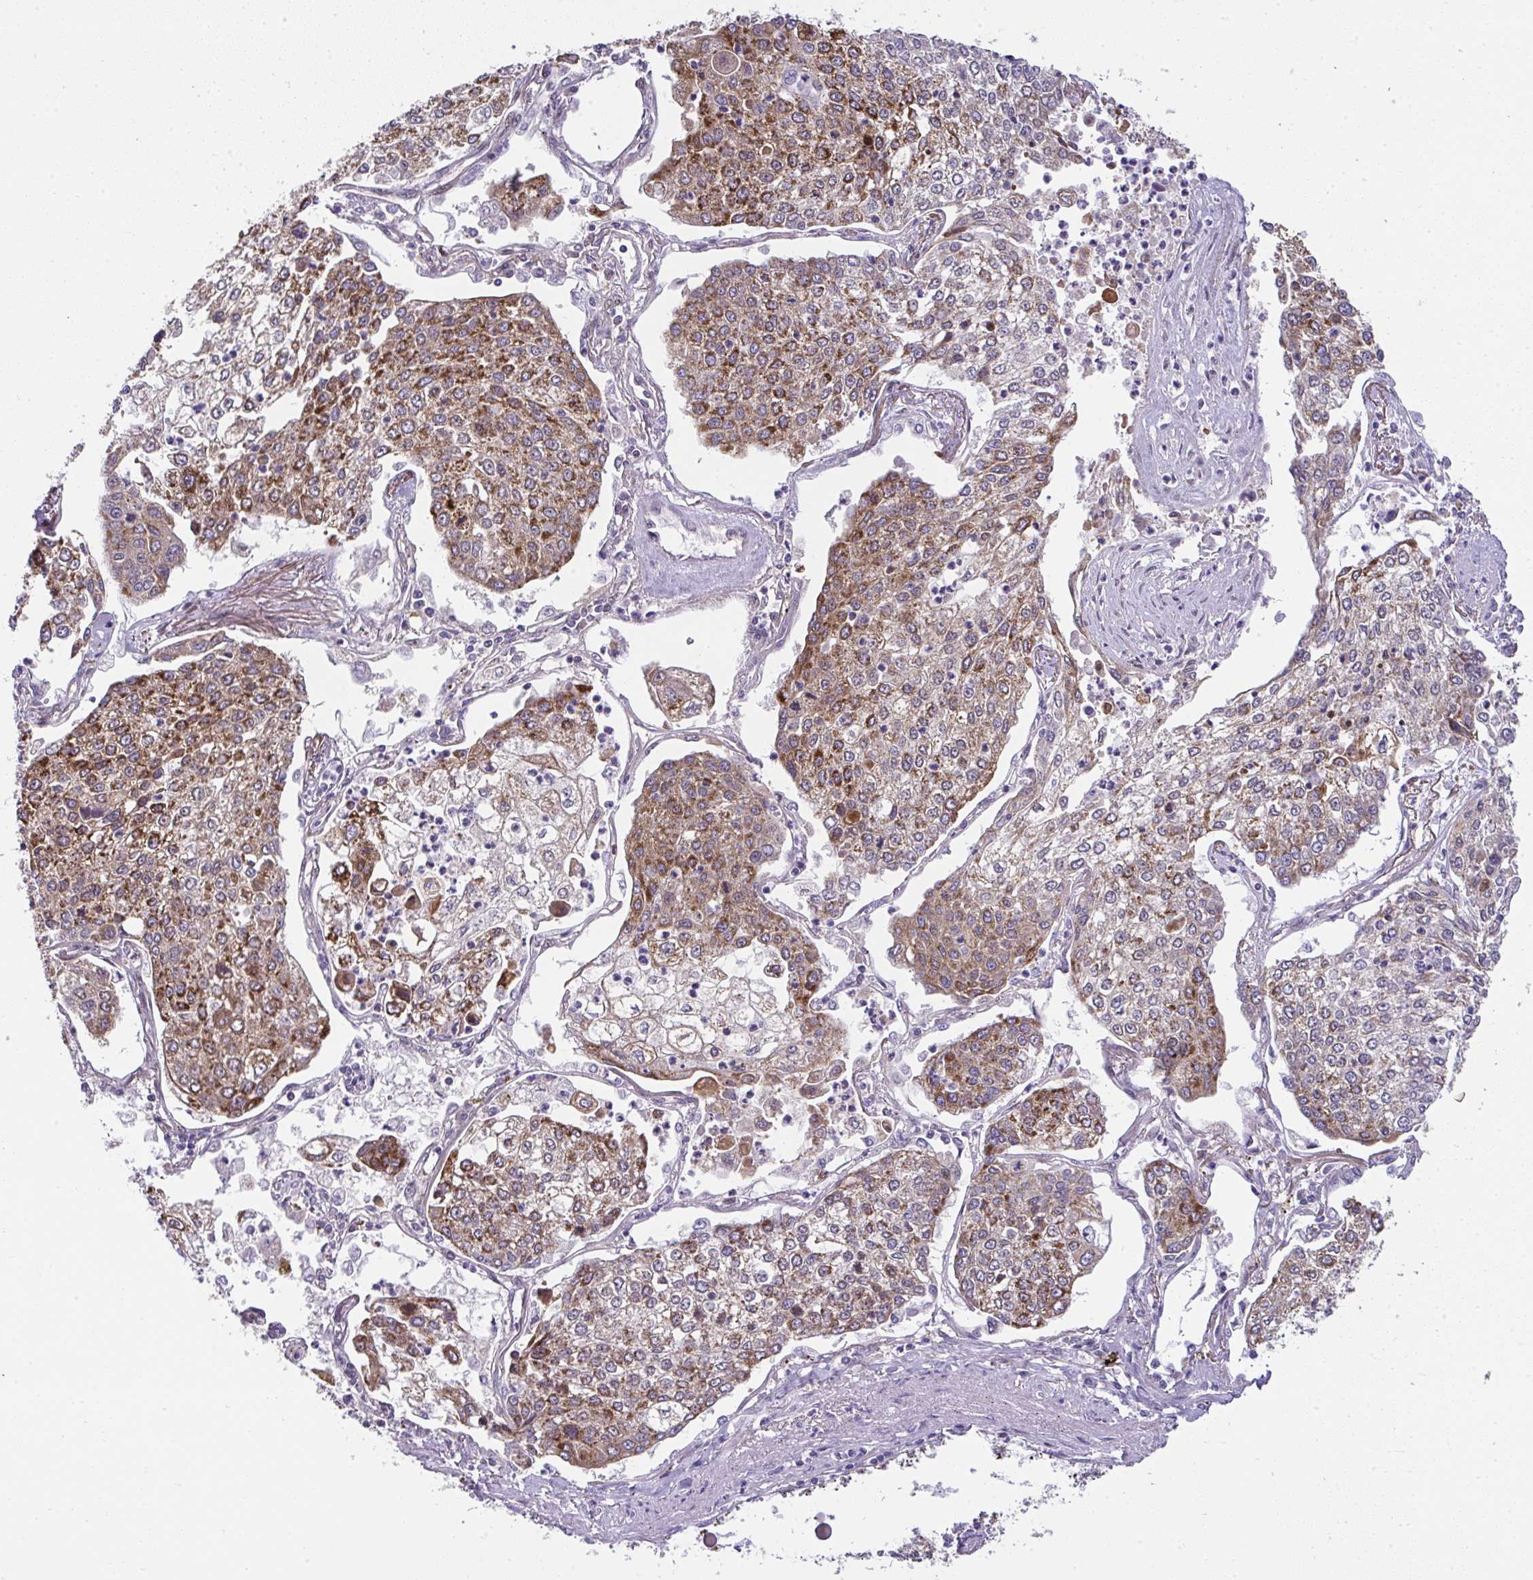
{"staining": {"intensity": "strong", "quantity": ">75%", "location": "cytoplasmic/membranous"}, "tissue": "lung cancer", "cell_type": "Tumor cells", "image_type": "cancer", "snomed": [{"axis": "morphology", "description": "Squamous cell carcinoma, NOS"}, {"axis": "topography", "description": "Lung"}], "caption": "Strong cytoplasmic/membranous staining is present in approximately >75% of tumor cells in lung cancer.", "gene": "RDH14", "patient": {"sex": "male", "age": 74}}